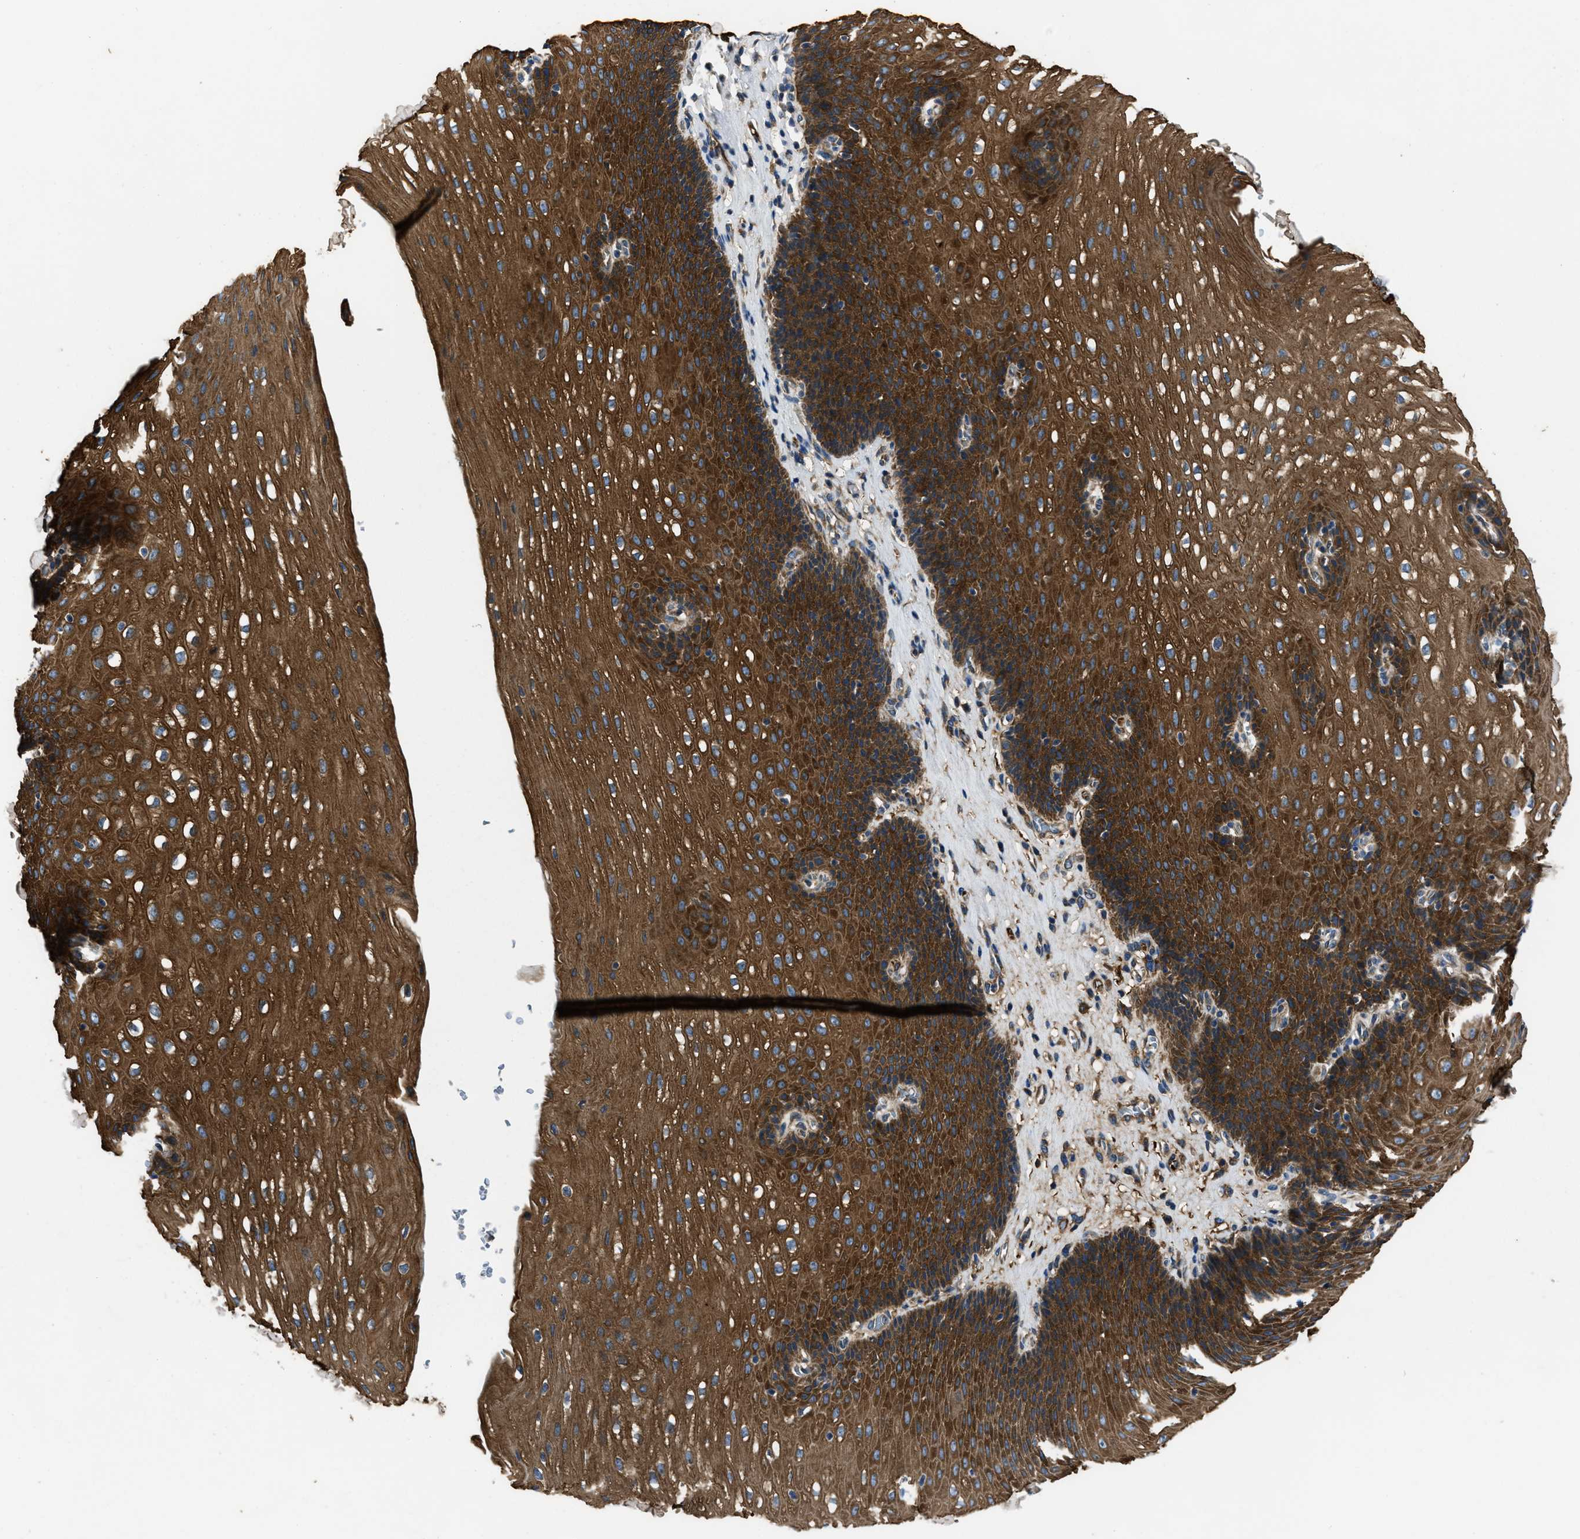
{"staining": {"intensity": "strong", "quantity": ">75%", "location": "cytoplasmic/membranous"}, "tissue": "esophagus", "cell_type": "Squamous epithelial cells", "image_type": "normal", "snomed": [{"axis": "morphology", "description": "Normal tissue, NOS"}, {"axis": "topography", "description": "Esophagus"}], "caption": "Immunohistochemical staining of unremarkable esophagus displays strong cytoplasmic/membranous protein staining in about >75% of squamous epithelial cells. Using DAB (3,3'-diaminobenzidine) (brown) and hematoxylin (blue) stains, captured at high magnification using brightfield microscopy.", "gene": "ERC1", "patient": {"sex": "male", "age": 48}}